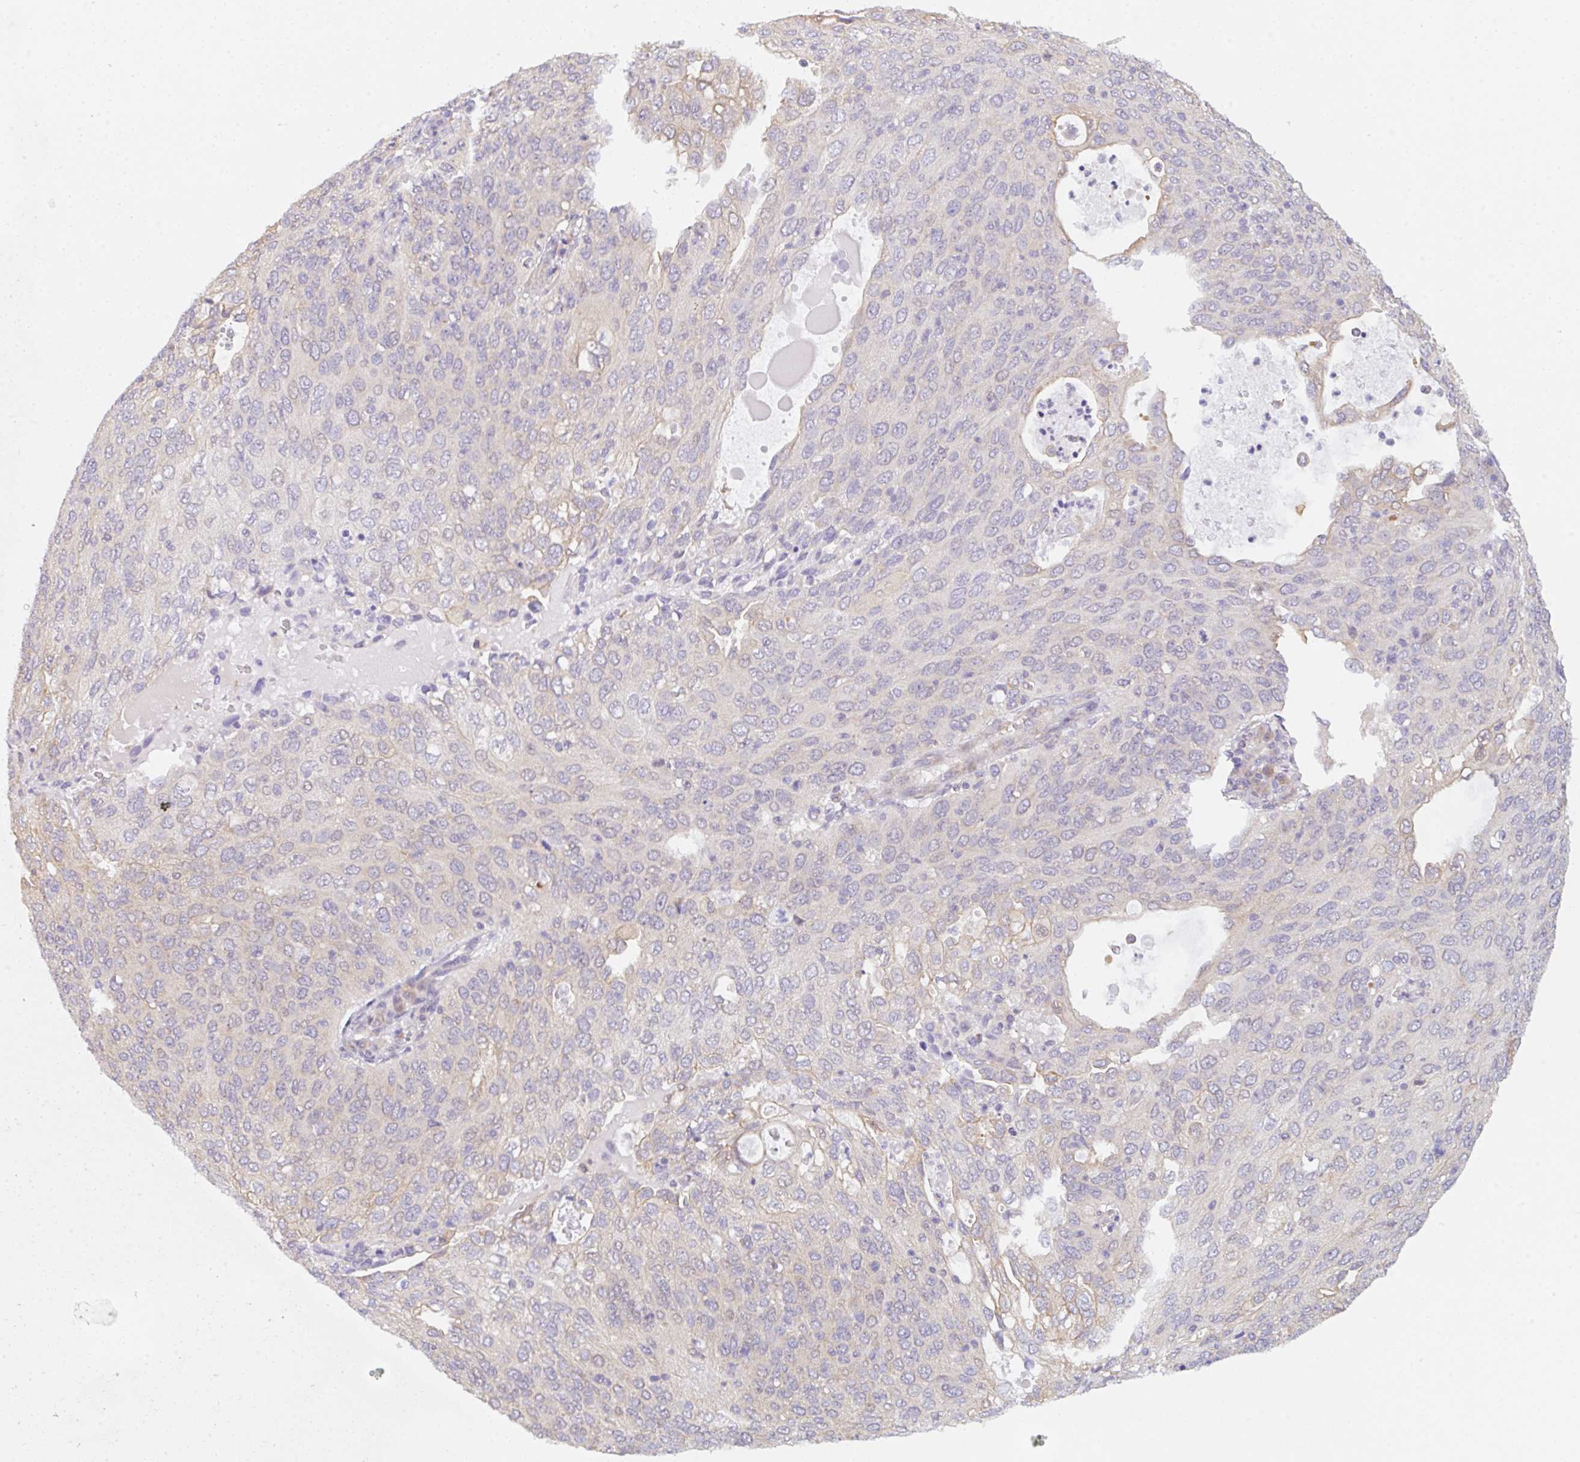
{"staining": {"intensity": "negative", "quantity": "none", "location": "none"}, "tissue": "cervical cancer", "cell_type": "Tumor cells", "image_type": "cancer", "snomed": [{"axis": "morphology", "description": "Squamous cell carcinoma, NOS"}, {"axis": "topography", "description": "Cervix"}], "caption": "Cervical cancer was stained to show a protein in brown. There is no significant positivity in tumor cells.", "gene": "TBPL2", "patient": {"sex": "female", "age": 36}}